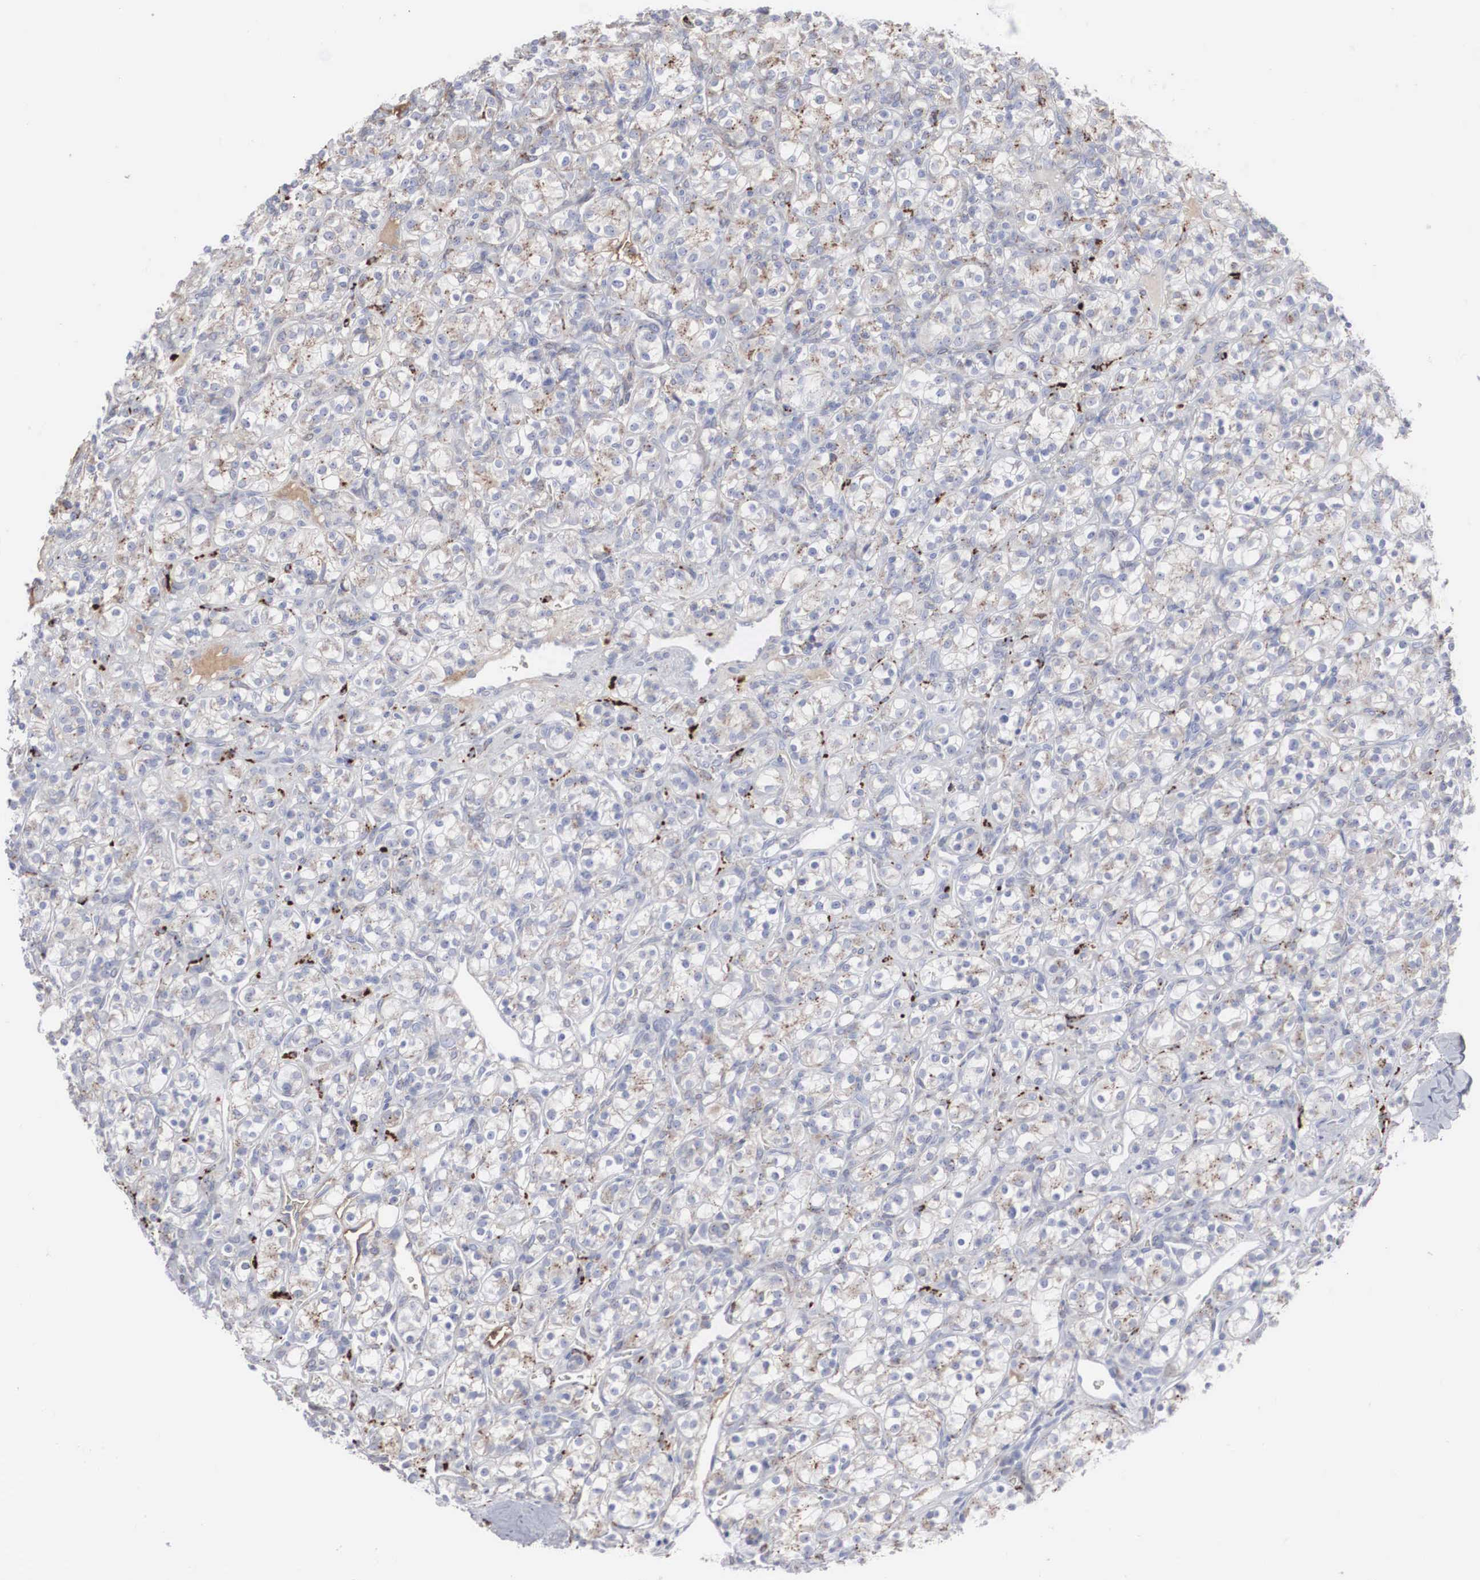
{"staining": {"intensity": "weak", "quantity": "<25%", "location": "cytoplasmic/membranous"}, "tissue": "renal cancer", "cell_type": "Tumor cells", "image_type": "cancer", "snomed": [{"axis": "morphology", "description": "Adenocarcinoma, NOS"}, {"axis": "topography", "description": "Kidney"}], "caption": "Adenocarcinoma (renal) stained for a protein using immunohistochemistry displays no staining tumor cells.", "gene": "LGALS3BP", "patient": {"sex": "male", "age": 77}}